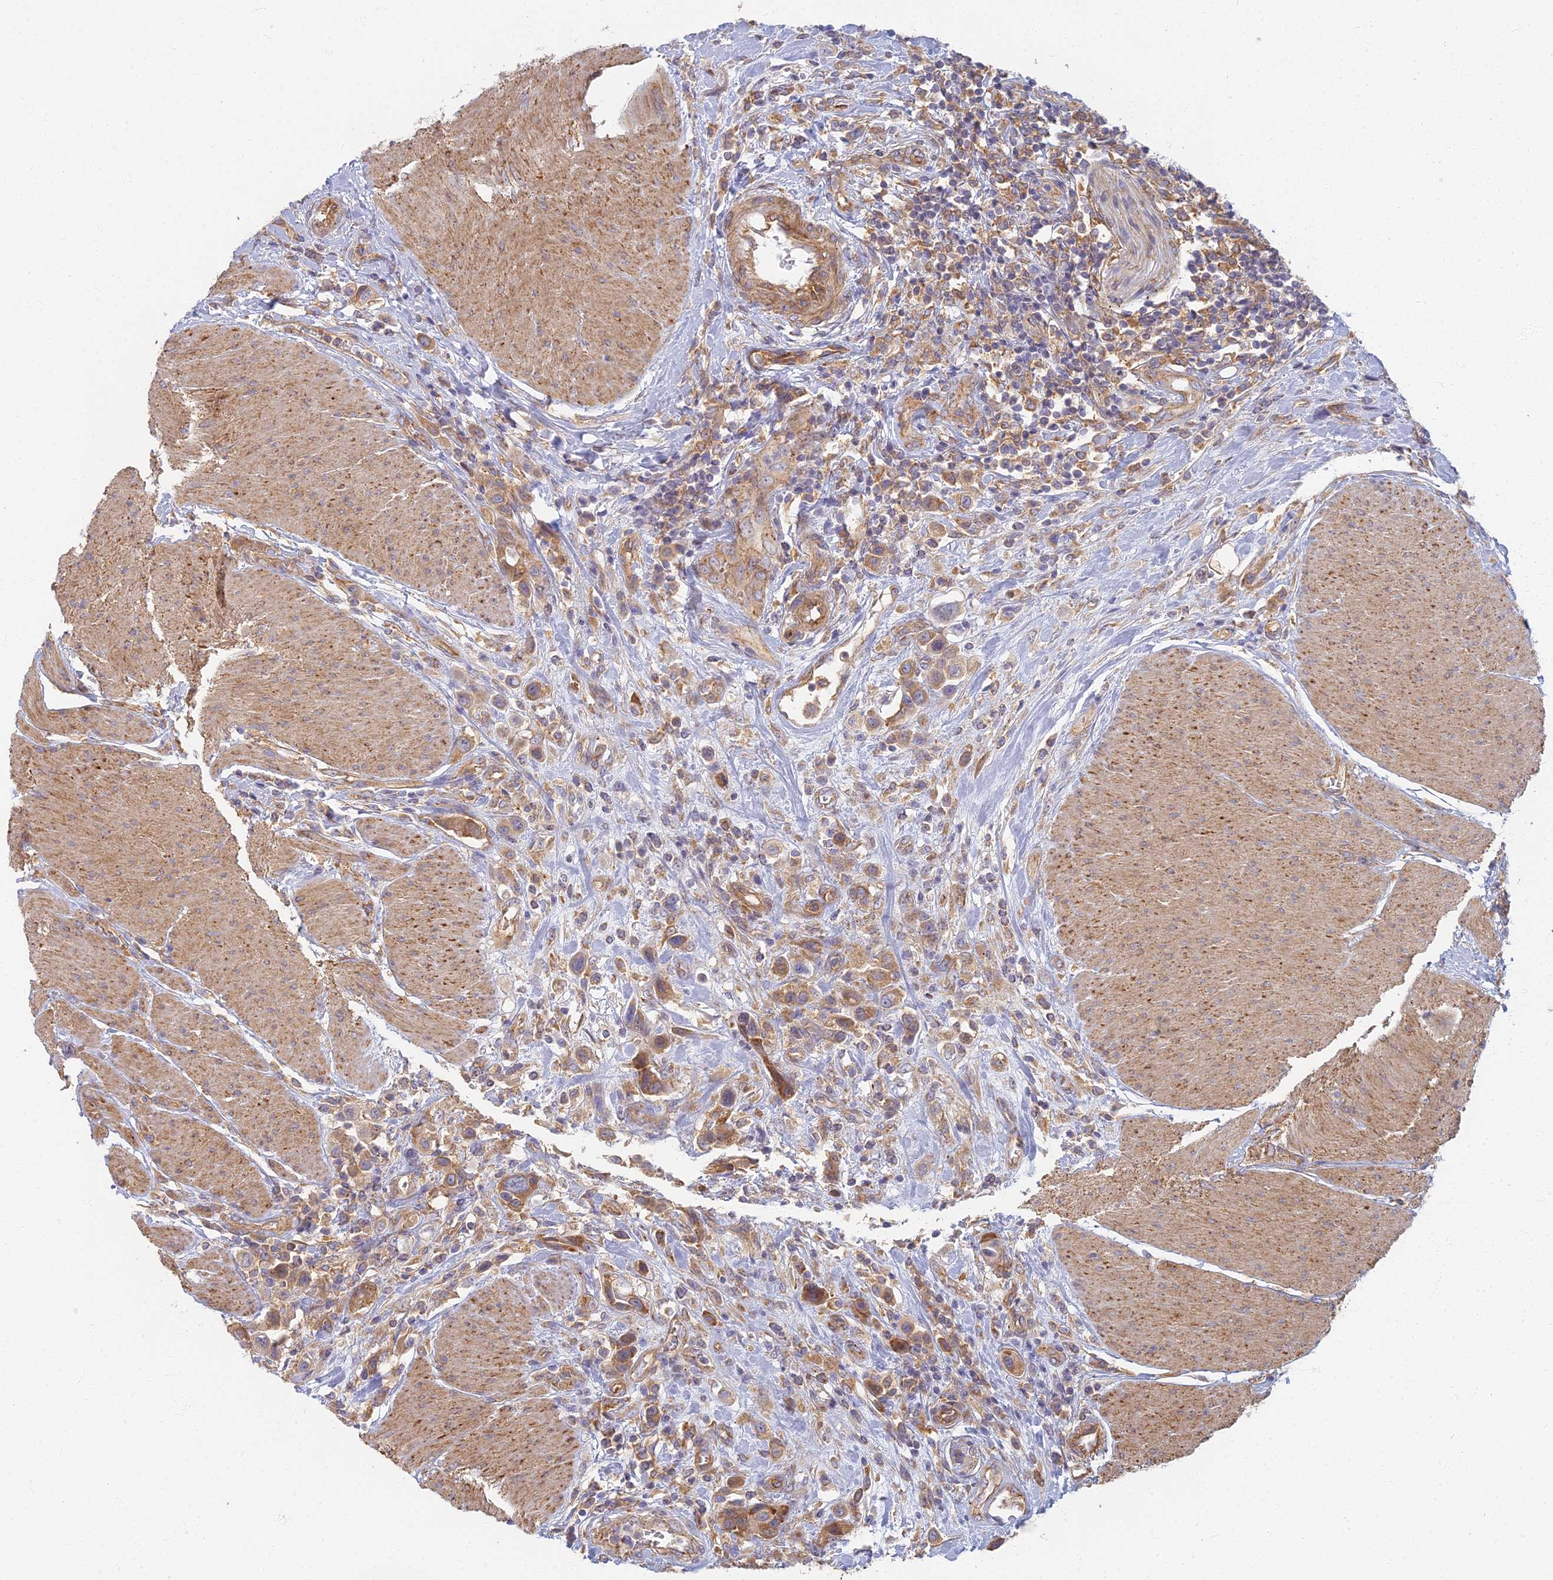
{"staining": {"intensity": "moderate", "quantity": ">75%", "location": "cytoplasmic/membranous"}, "tissue": "urothelial cancer", "cell_type": "Tumor cells", "image_type": "cancer", "snomed": [{"axis": "morphology", "description": "Urothelial carcinoma, High grade"}, {"axis": "topography", "description": "Urinary bladder"}], "caption": "The immunohistochemical stain labels moderate cytoplasmic/membranous expression in tumor cells of high-grade urothelial carcinoma tissue. The staining is performed using DAB (3,3'-diaminobenzidine) brown chromogen to label protein expression. The nuclei are counter-stained blue using hematoxylin.", "gene": "RBSN", "patient": {"sex": "male", "age": 50}}